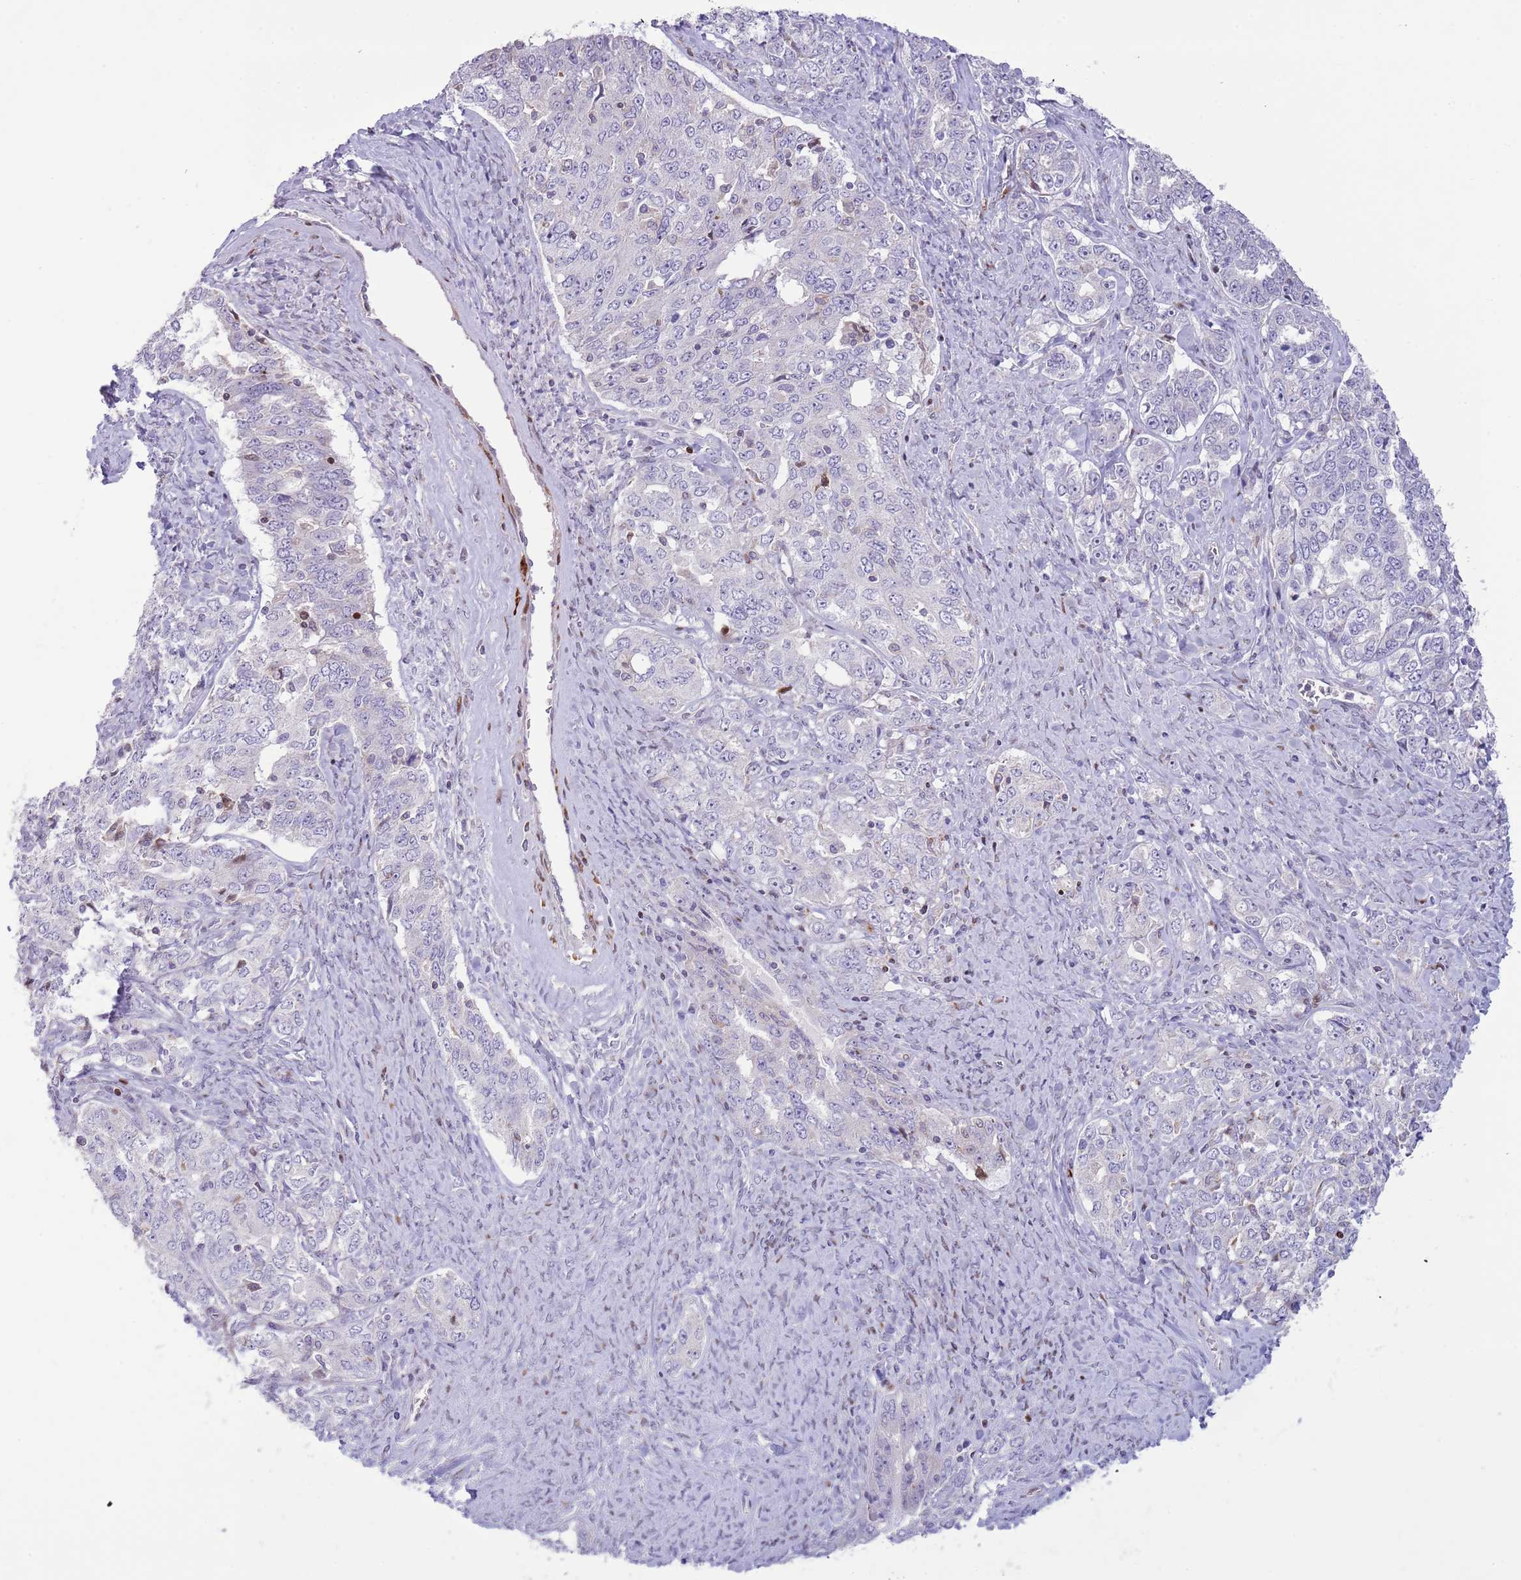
{"staining": {"intensity": "negative", "quantity": "none", "location": "none"}, "tissue": "ovarian cancer", "cell_type": "Tumor cells", "image_type": "cancer", "snomed": [{"axis": "morphology", "description": "Carcinoma, endometroid"}, {"axis": "topography", "description": "Ovary"}], "caption": "Tumor cells show no significant protein positivity in ovarian endometroid carcinoma.", "gene": "ANO8", "patient": {"sex": "female", "age": 62}}